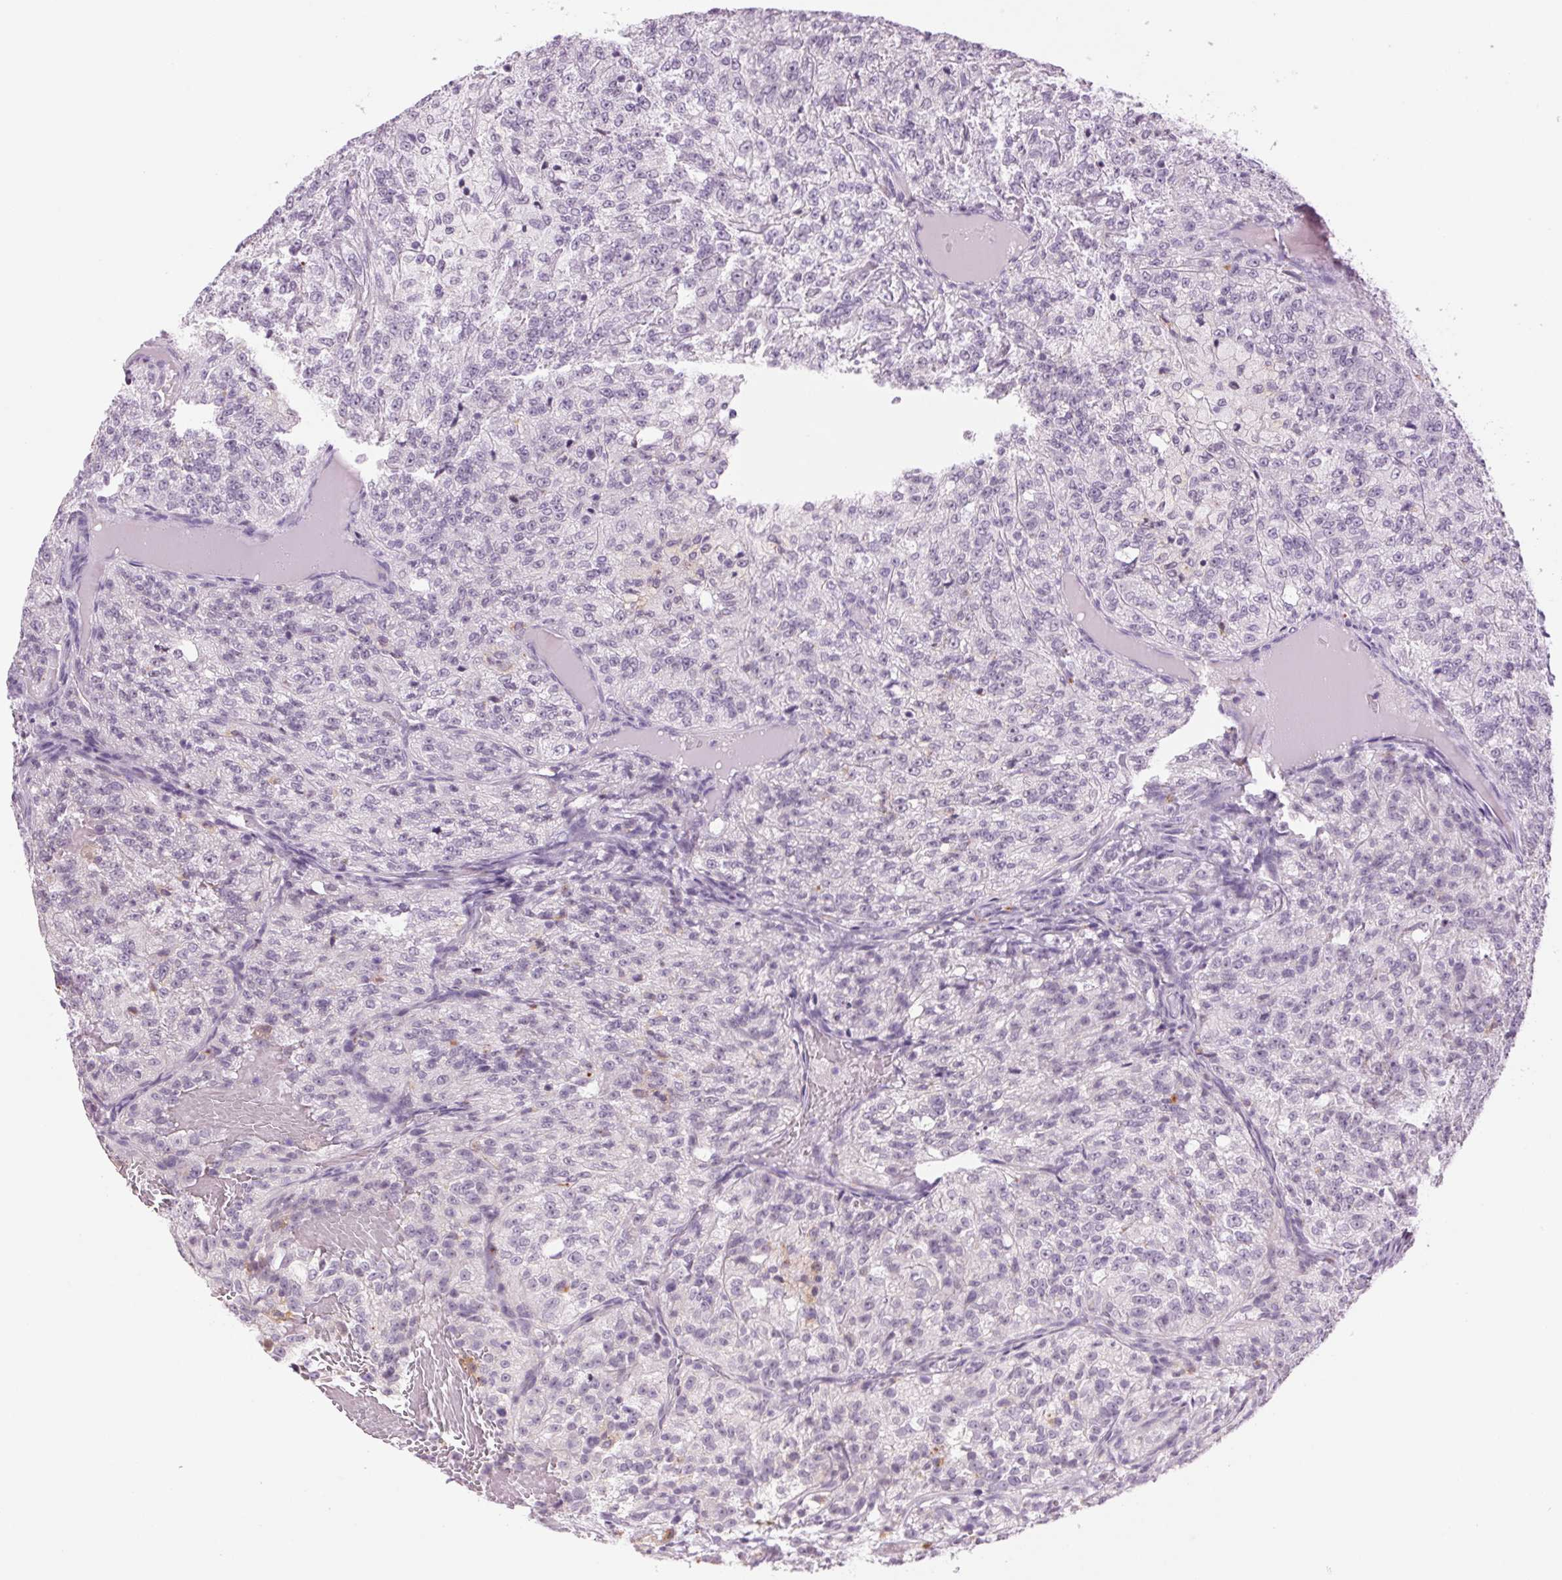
{"staining": {"intensity": "negative", "quantity": "none", "location": "none"}, "tissue": "renal cancer", "cell_type": "Tumor cells", "image_type": "cancer", "snomed": [{"axis": "morphology", "description": "Adenocarcinoma, NOS"}, {"axis": "topography", "description": "Kidney"}], "caption": "Immunohistochemistry (IHC) of human renal adenocarcinoma demonstrates no staining in tumor cells.", "gene": "MPO", "patient": {"sex": "female", "age": 63}}